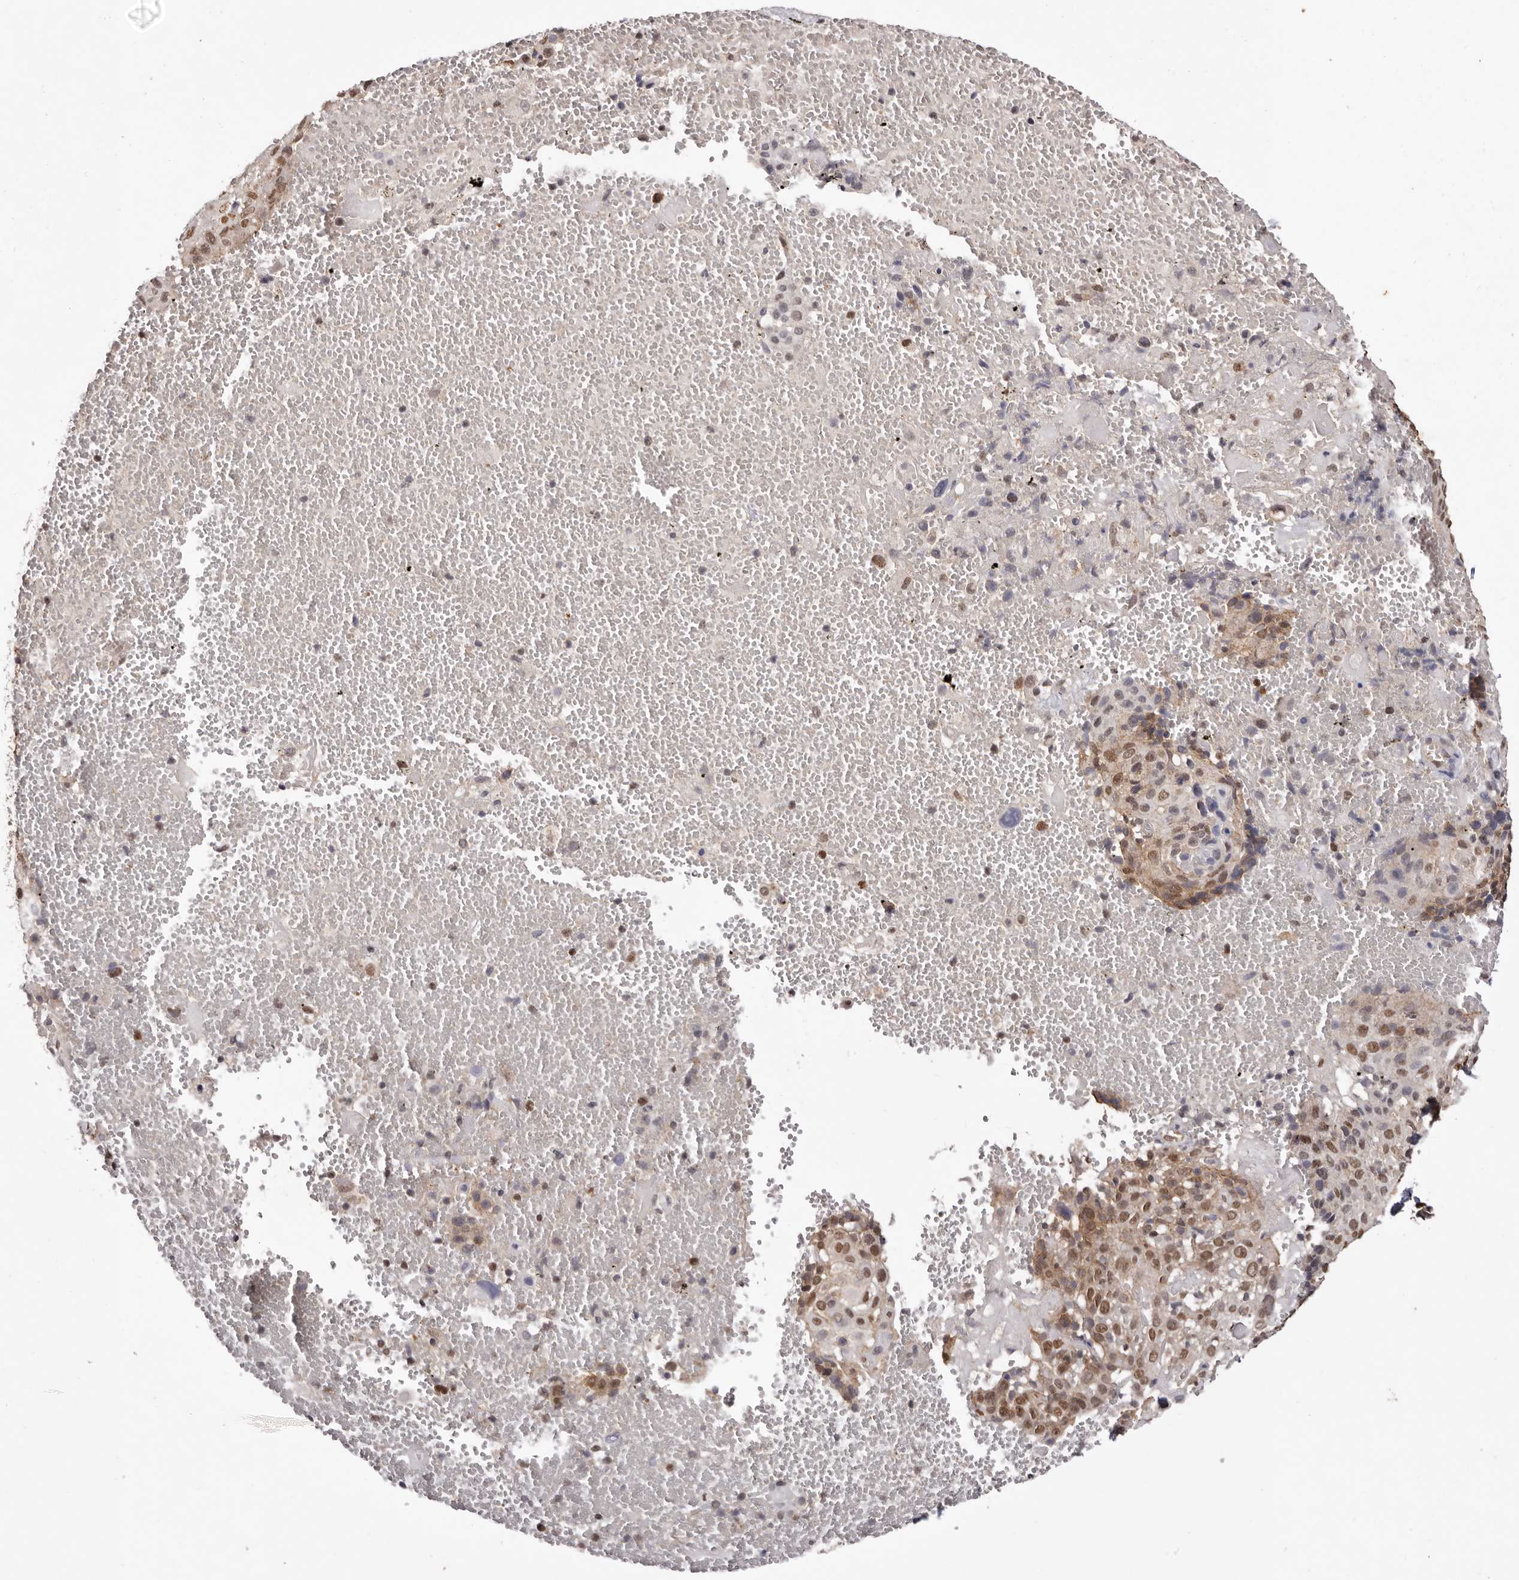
{"staining": {"intensity": "moderate", "quantity": ">75%", "location": "nuclear"}, "tissue": "cervical cancer", "cell_type": "Tumor cells", "image_type": "cancer", "snomed": [{"axis": "morphology", "description": "Squamous cell carcinoma, NOS"}, {"axis": "topography", "description": "Cervix"}], "caption": "Immunohistochemistry (IHC) (DAB) staining of human cervical cancer (squamous cell carcinoma) reveals moderate nuclear protein staining in approximately >75% of tumor cells. (IHC, brightfield microscopy, high magnification).", "gene": "NOTCH1", "patient": {"sex": "female", "age": 74}}